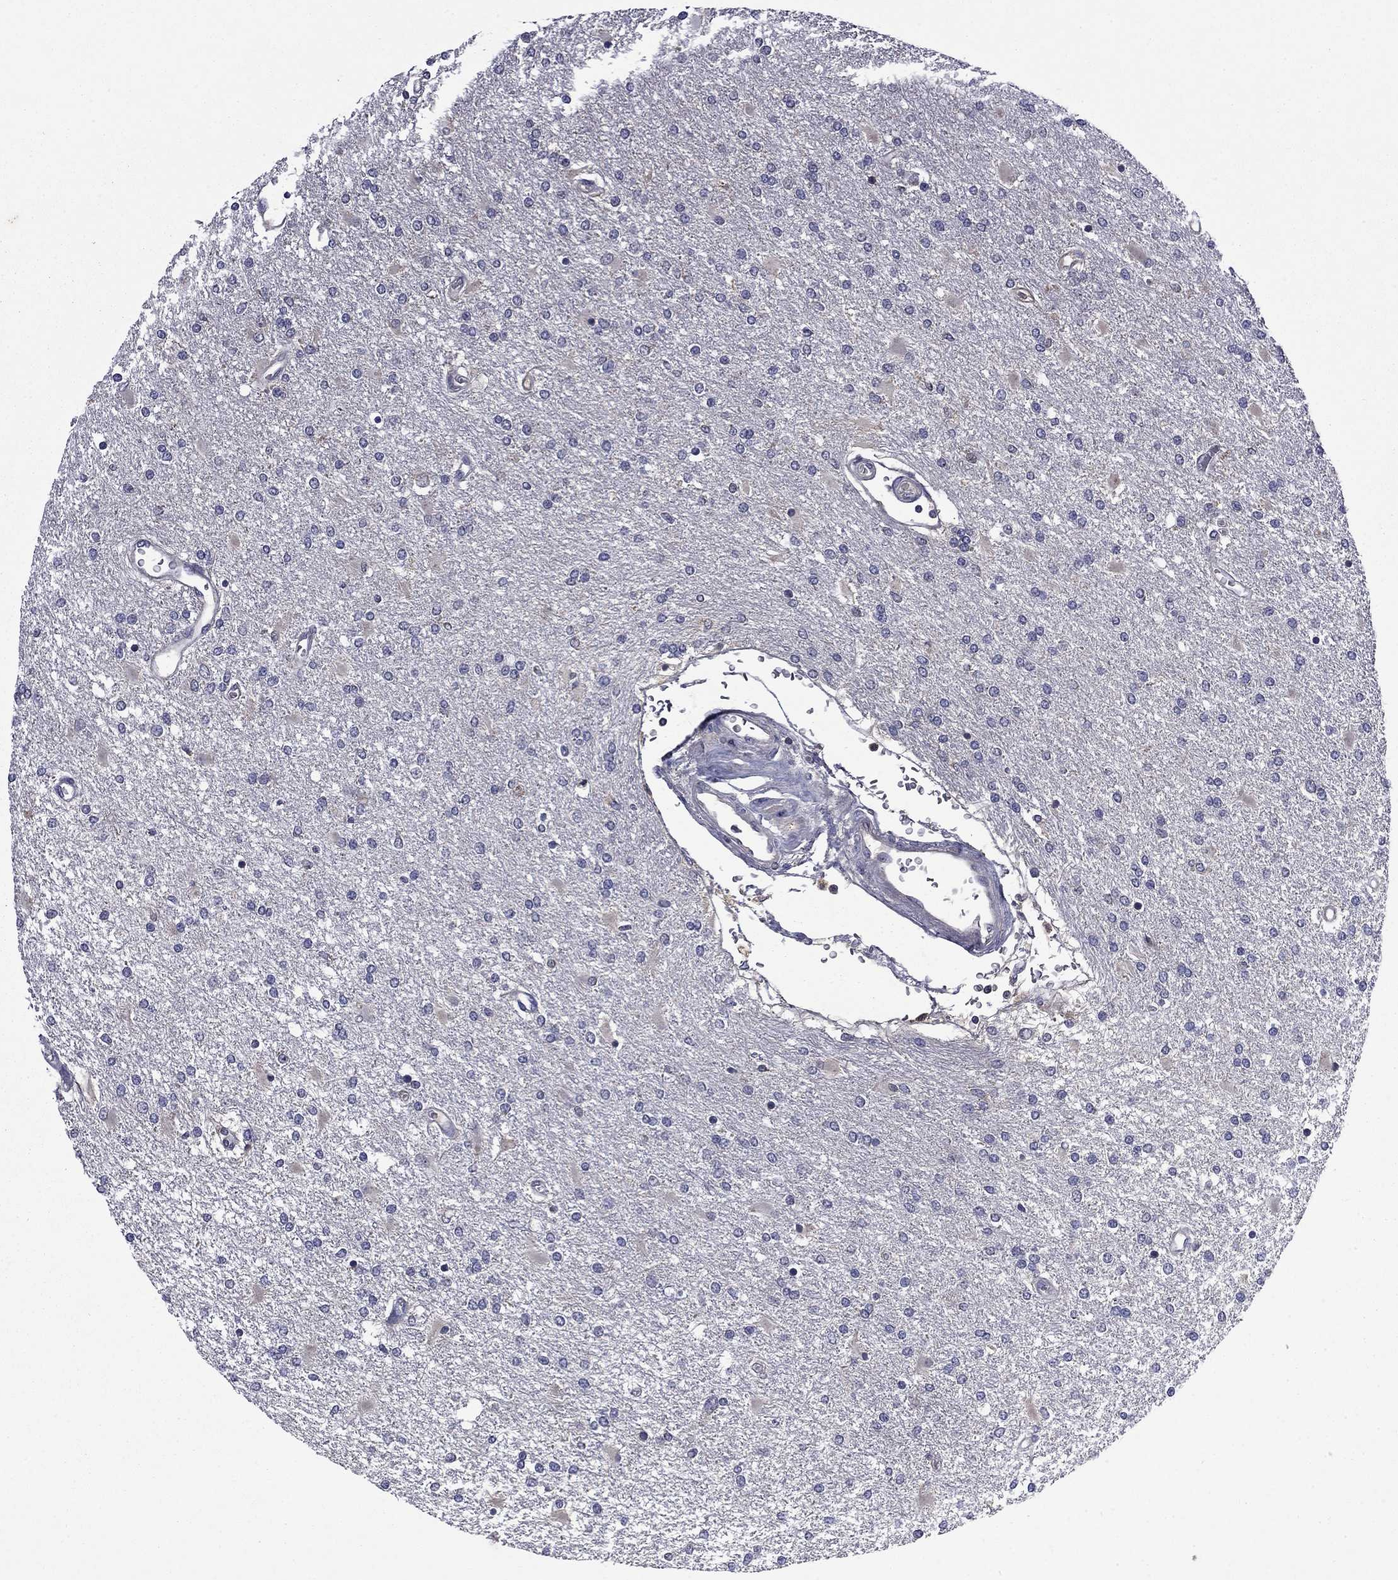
{"staining": {"intensity": "negative", "quantity": "none", "location": "none"}, "tissue": "glioma", "cell_type": "Tumor cells", "image_type": "cancer", "snomed": [{"axis": "morphology", "description": "Glioma, malignant, High grade"}, {"axis": "topography", "description": "Cerebral cortex"}], "caption": "Malignant glioma (high-grade) was stained to show a protein in brown. There is no significant expression in tumor cells.", "gene": "CEACAM7", "patient": {"sex": "male", "age": 79}}